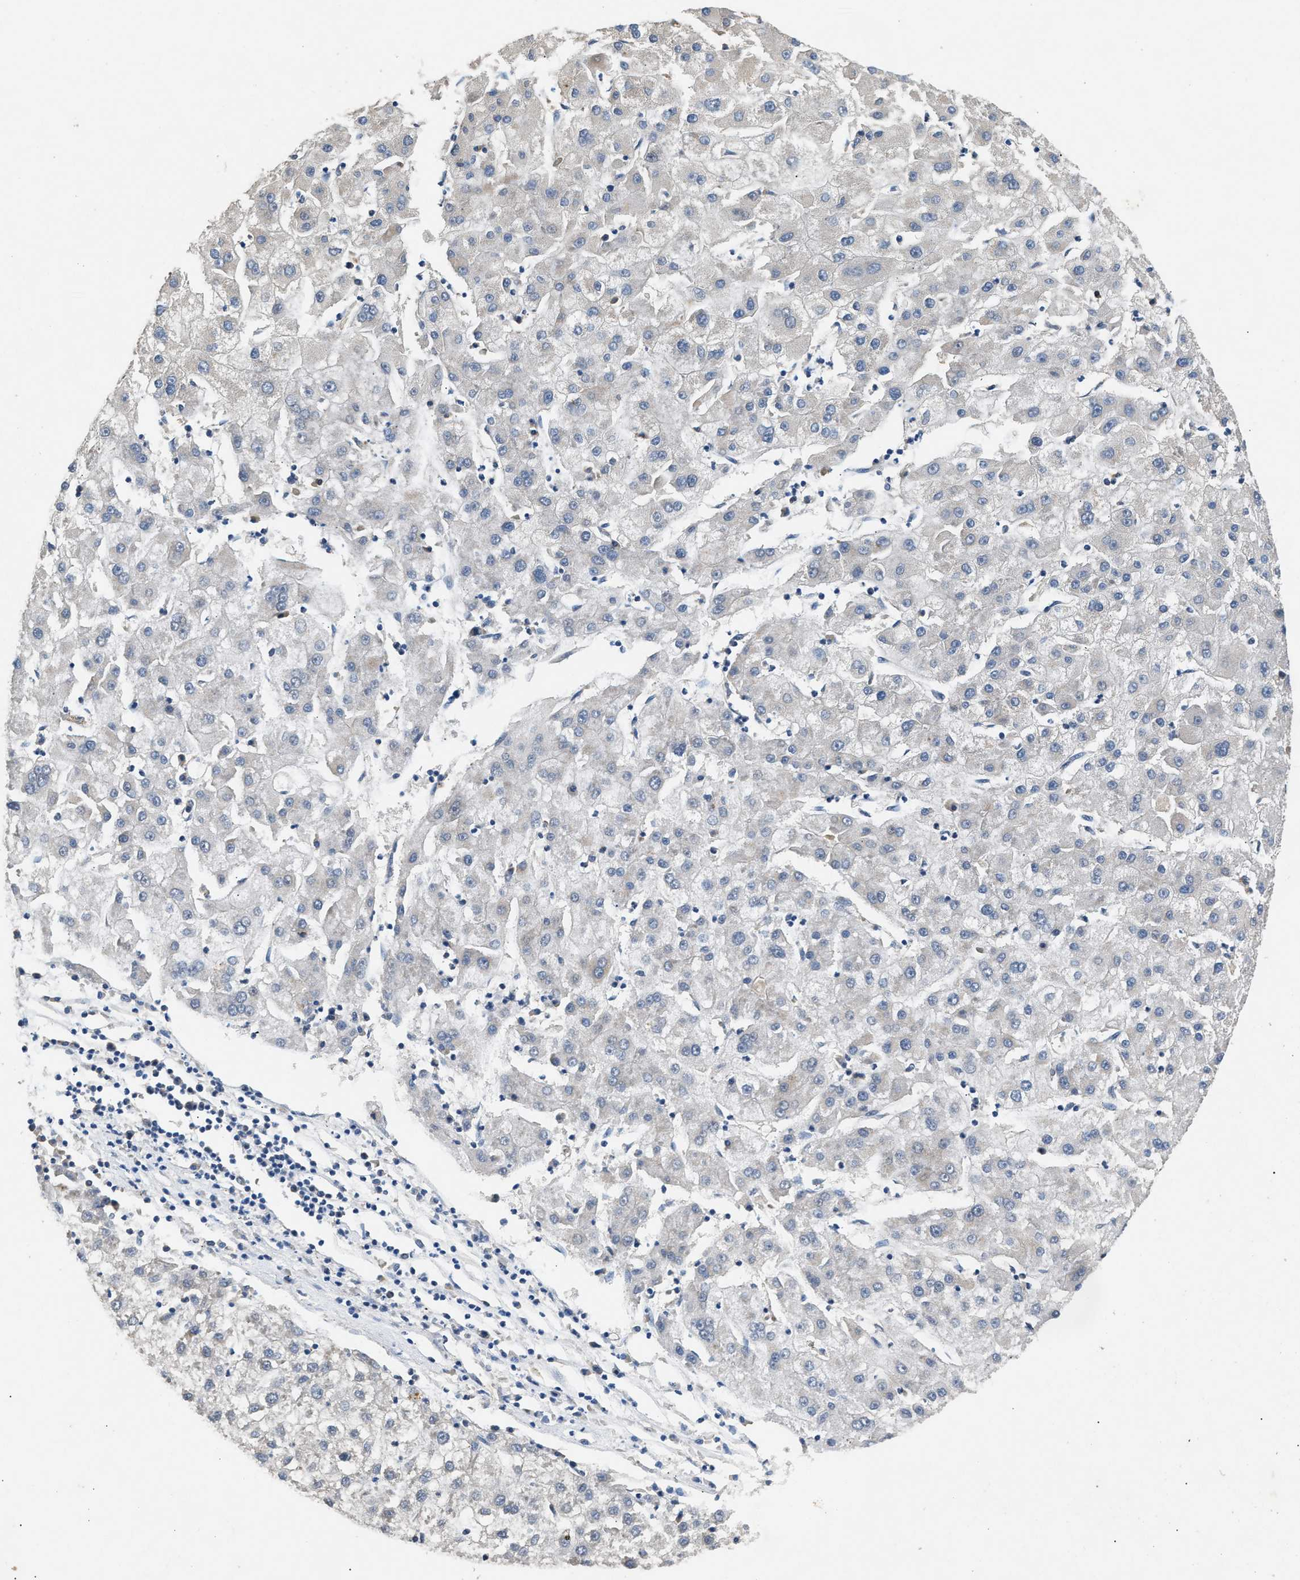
{"staining": {"intensity": "negative", "quantity": "none", "location": "none"}, "tissue": "liver cancer", "cell_type": "Tumor cells", "image_type": "cancer", "snomed": [{"axis": "morphology", "description": "Carcinoma, Hepatocellular, NOS"}, {"axis": "topography", "description": "Liver"}], "caption": "Hepatocellular carcinoma (liver) stained for a protein using IHC exhibits no expression tumor cells.", "gene": "IL17RC", "patient": {"sex": "male", "age": 72}}